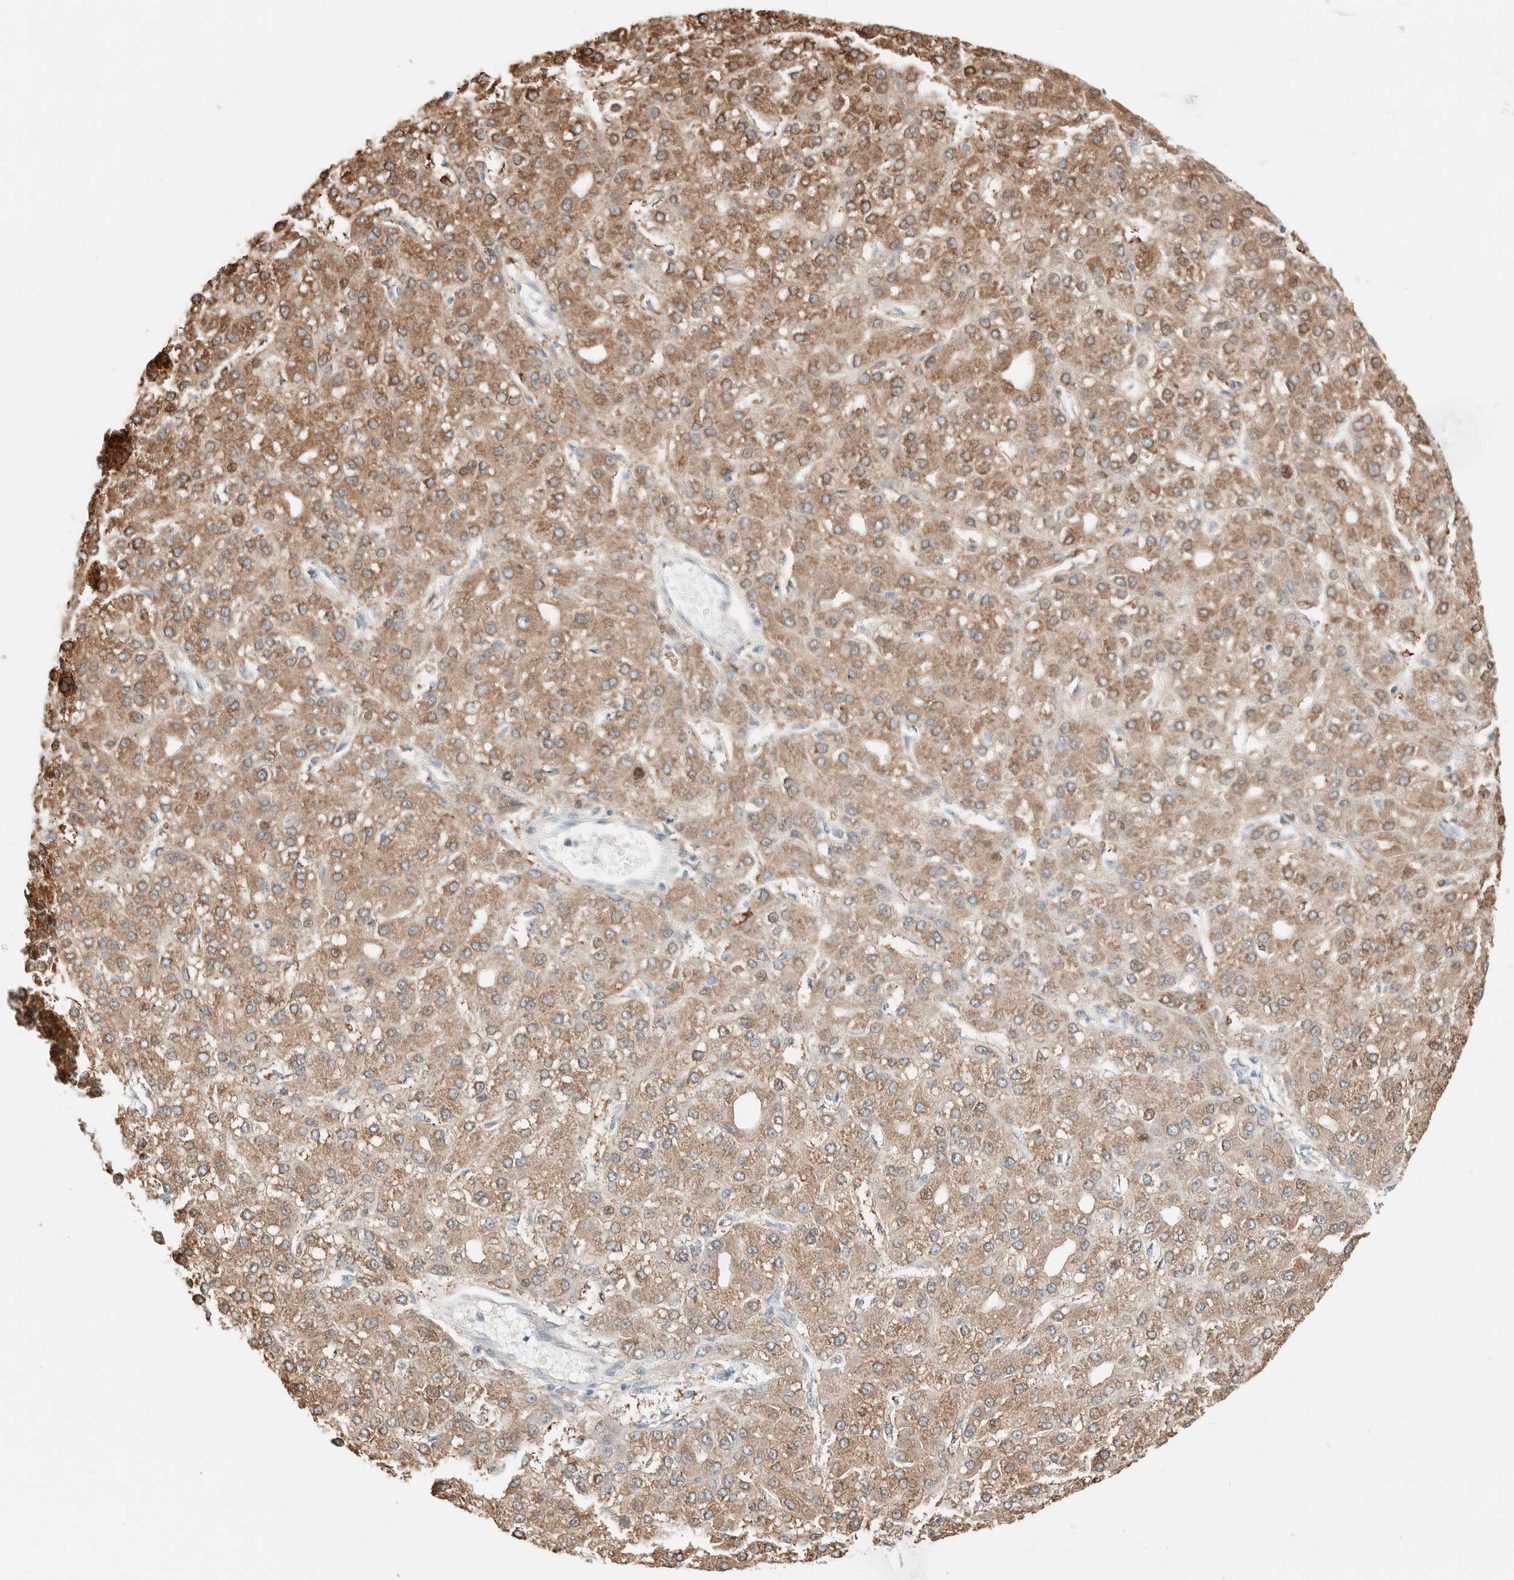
{"staining": {"intensity": "moderate", "quantity": ">75%", "location": "cytoplasmic/membranous"}, "tissue": "liver cancer", "cell_type": "Tumor cells", "image_type": "cancer", "snomed": [{"axis": "morphology", "description": "Carcinoma, Hepatocellular, NOS"}, {"axis": "topography", "description": "Liver"}], "caption": "The histopathology image displays staining of hepatocellular carcinoma (liver), revealing moderate cytoplasmic/membranous protein positivity (brown color) within tumor cells.", "gene": "PCM1", "patient": {"sex": "male", "age": 67}}